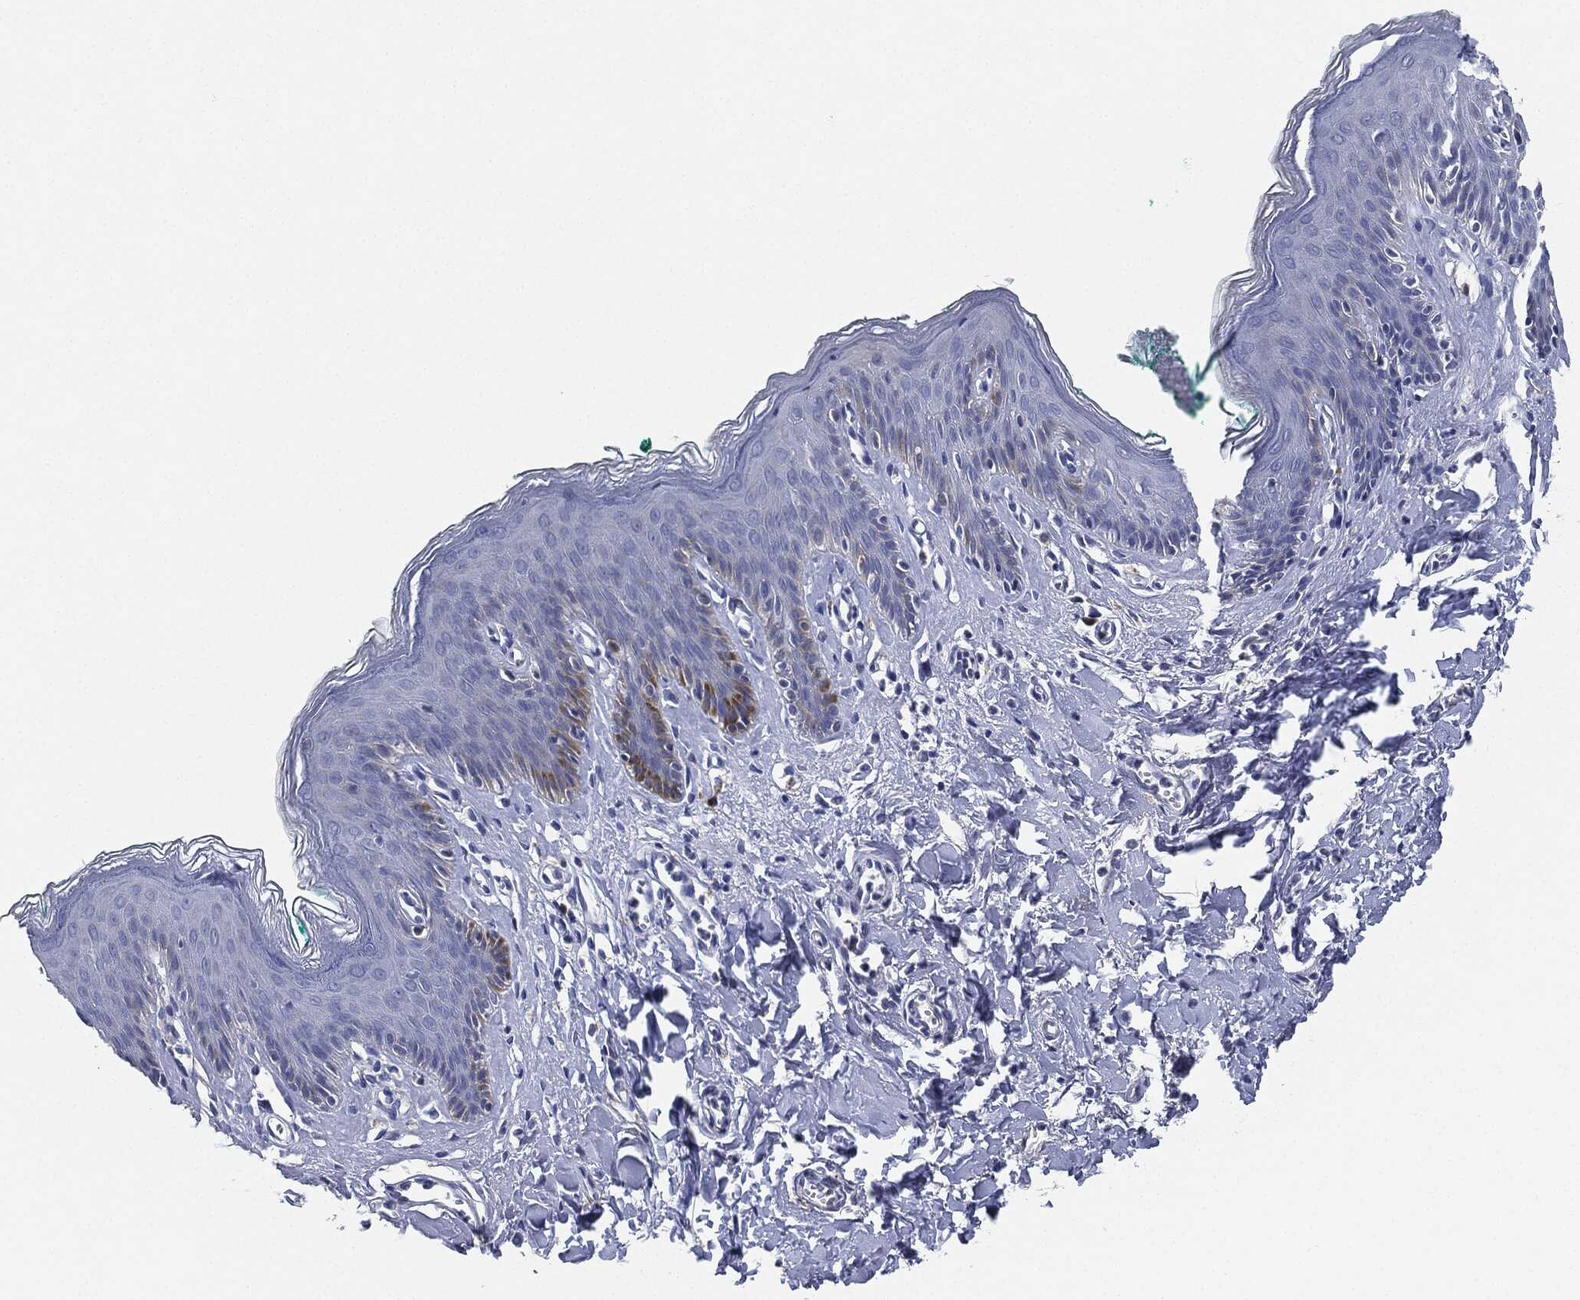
{"staining": {"intensity": "negative", "quantity": "none", "location": "none"}, "tissue": "skin", "cell_type": "Epidermal cells", "image_type": "normal", "snomed": [{"axis": "morphology", "description": "Normal tissue, NOS"}, {"axis": "topography", "description": "Vulva"}], "caption": "Micrograph shows no significant protein positivity in epidermal cells of normal skin. (DAB (3,3'-diaminobenzidine) immunohistochemistry visualized using brightfield microscopy, high magnification).", "gene": "NTRK1", "patient": {"sex": "female", "age": 66}}